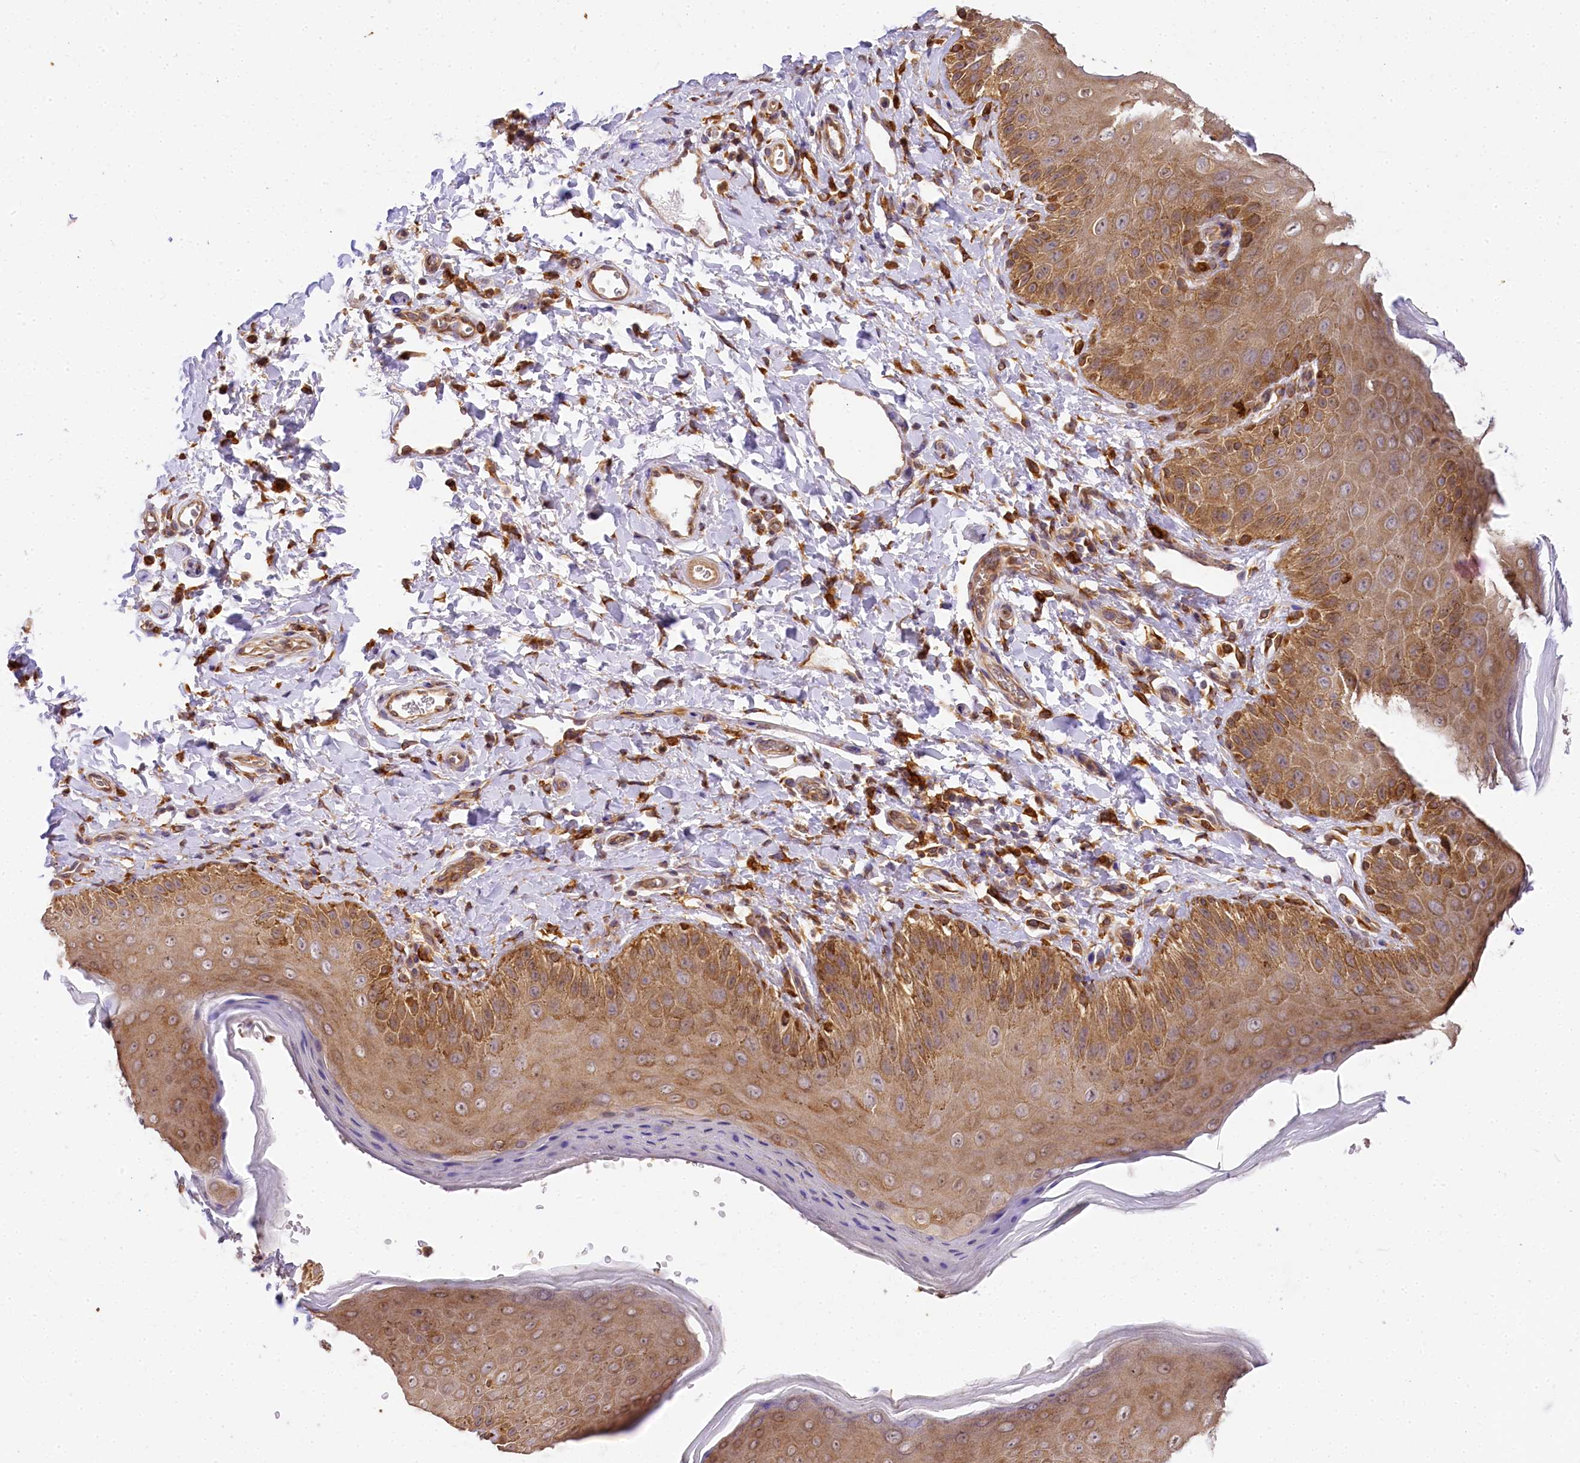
{"staining": {"intensity": "moderate", "quantity": ">75%", "location": "cytoplasmic/membranous"}, "tissue": "skin", "cell_type": "Epidermal cells", "image_type": "normal", "snomed": [{"axis": "morphology", "description": "Normal tissue, NOS"}, {"axis": "topography", "description": "Anal"}], "caption": "Immunohistochemical staining of unremarkable human skin displays moderate cytoplasmic/membranous protein staining in approximately >75% of epidermal cells.", "gene": "PPIP5K2", "patient": {"sex": "male", "age": 44}}